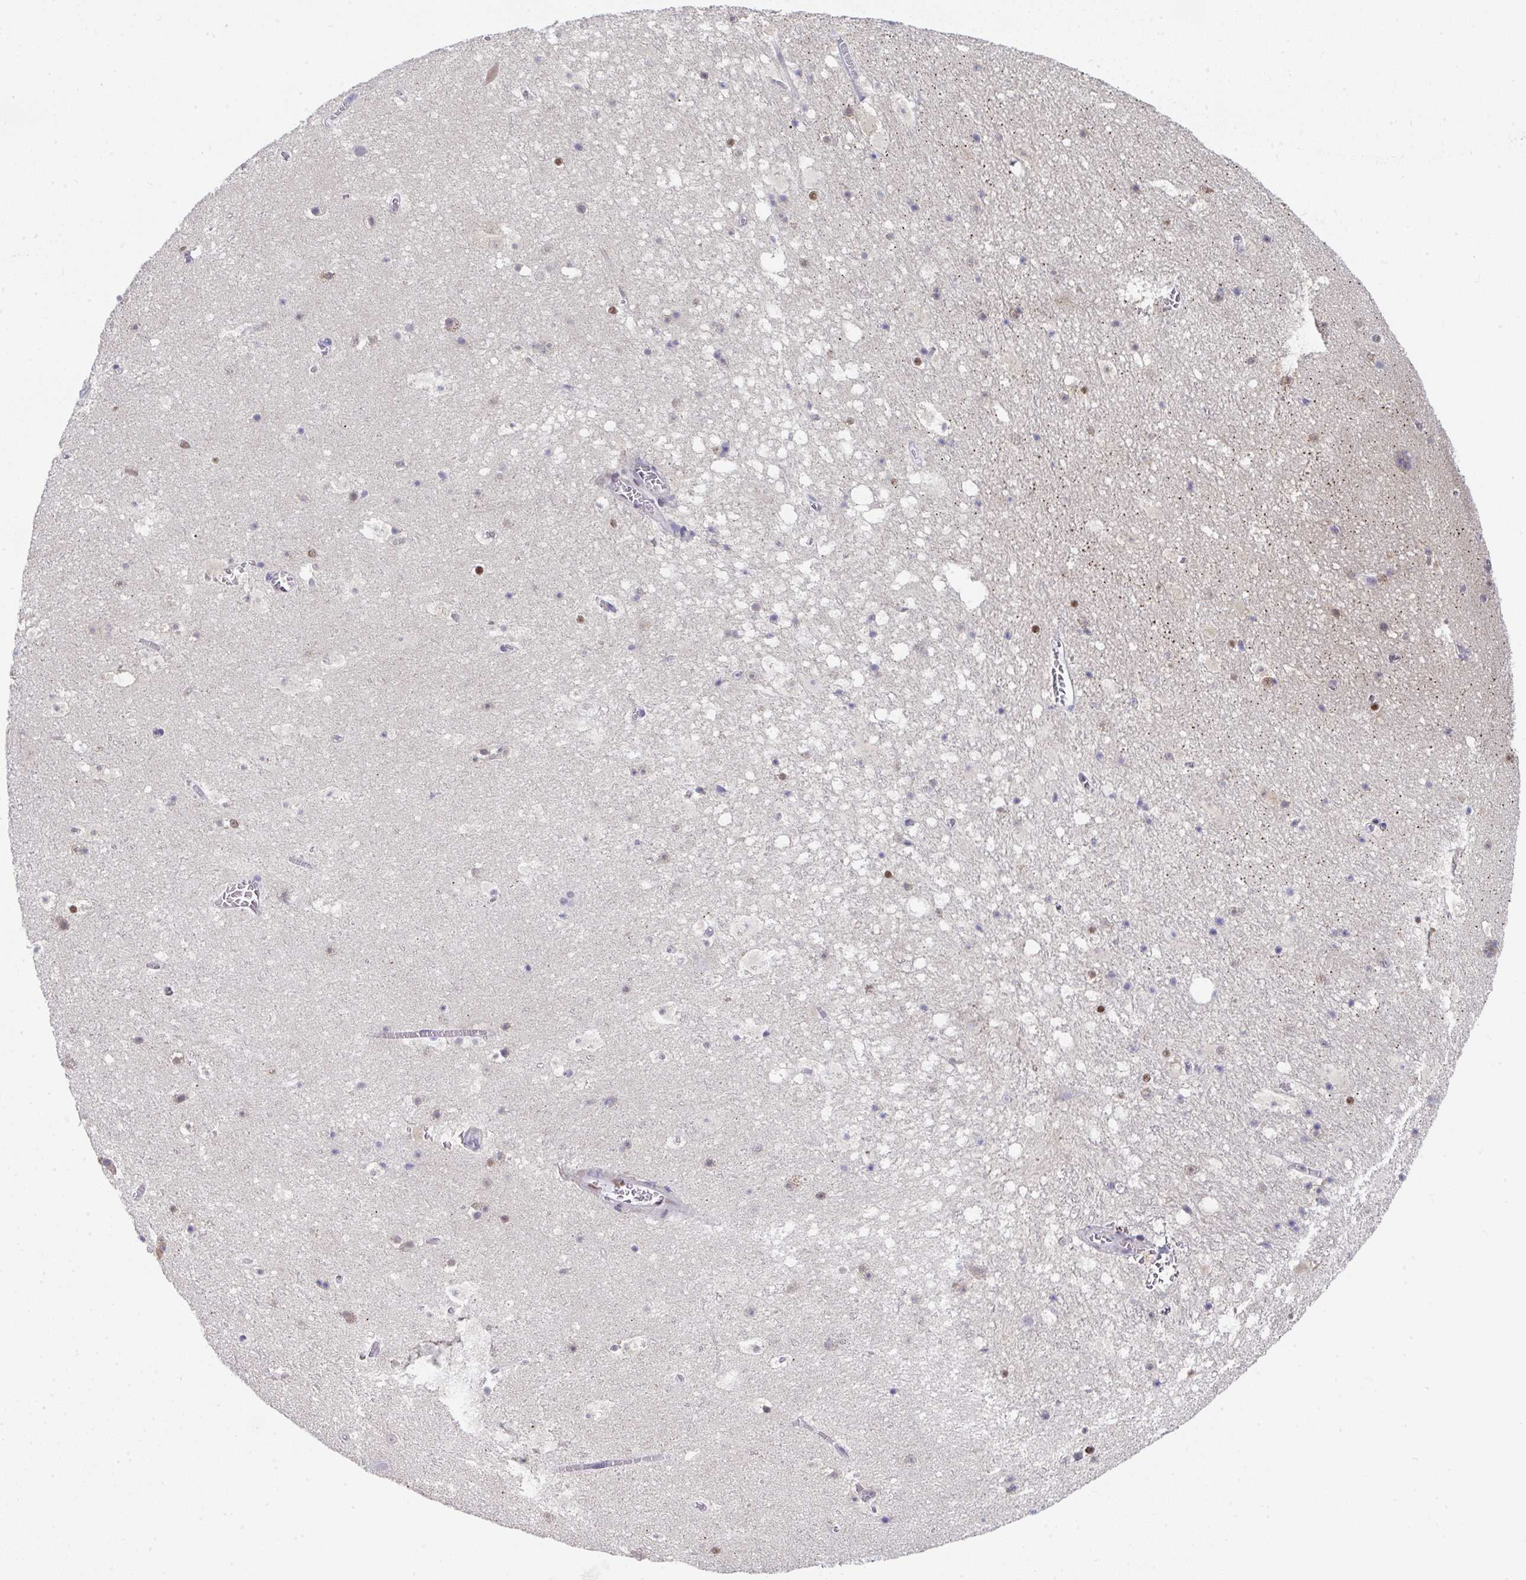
{"staining": {"intensity": "strong", "quantity": "25%-75%", "location": "nuclear"}, "tissue": "hippocampus", "cell_type": "Glial cells", "image_type": "normal", "snomed": [{"axis": "morphology", "description": "Normal tissue, NOS"}, {"axis": "topography", "description": "Hippocampus"}], "caption": "Protein analysis of unremarkable hippocampus reveals strong nuclear expression in approximately 25%-75% of glial cells.", "gene": "JDP2", "patient": {"sex": "female", "age": 42}}